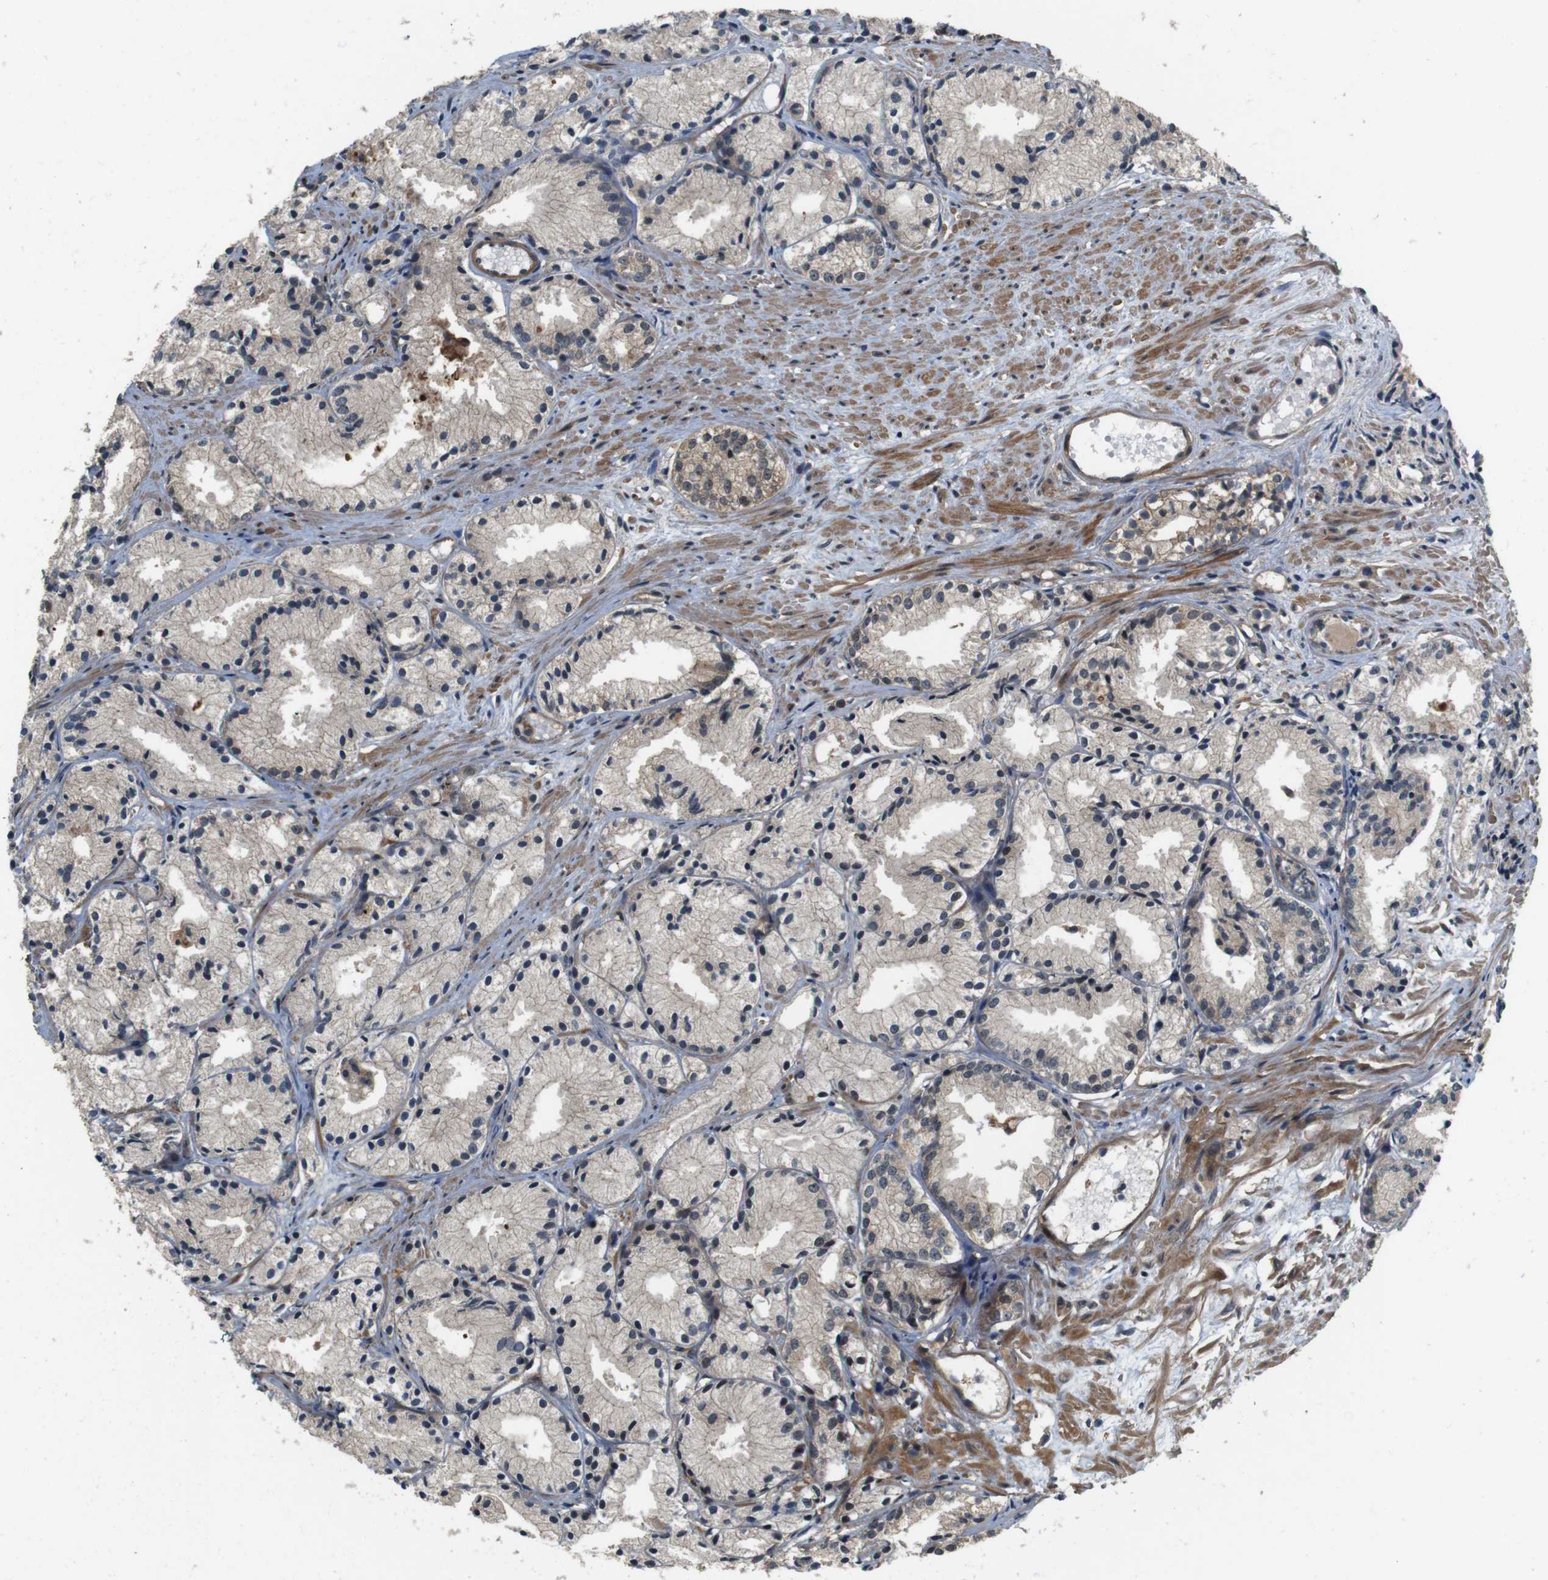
{"staining": {"intensity": "weak", "quantity": "25%-75%", "location": "cytoplasmic/membranous"}, "tissue": "prostate cancer", "cell_type": "Tumor cells", "image_type": "cancer", "snomed": [{"axis": "morphology", "description": "Adenocarcinoma, Low grade"}, {"axis": "topography", "description": "Prostate"}], "caption": "Tumor cells display low levels of weak cytoplasmic/membranous expression in approximately 25%-75% of cells in human low-grade adenocarcinoma (prostate). (IHC, brightfield microscopy, high magnification).", "gene": "CDC34", "patient": {"sex": "male", "age": 72}}